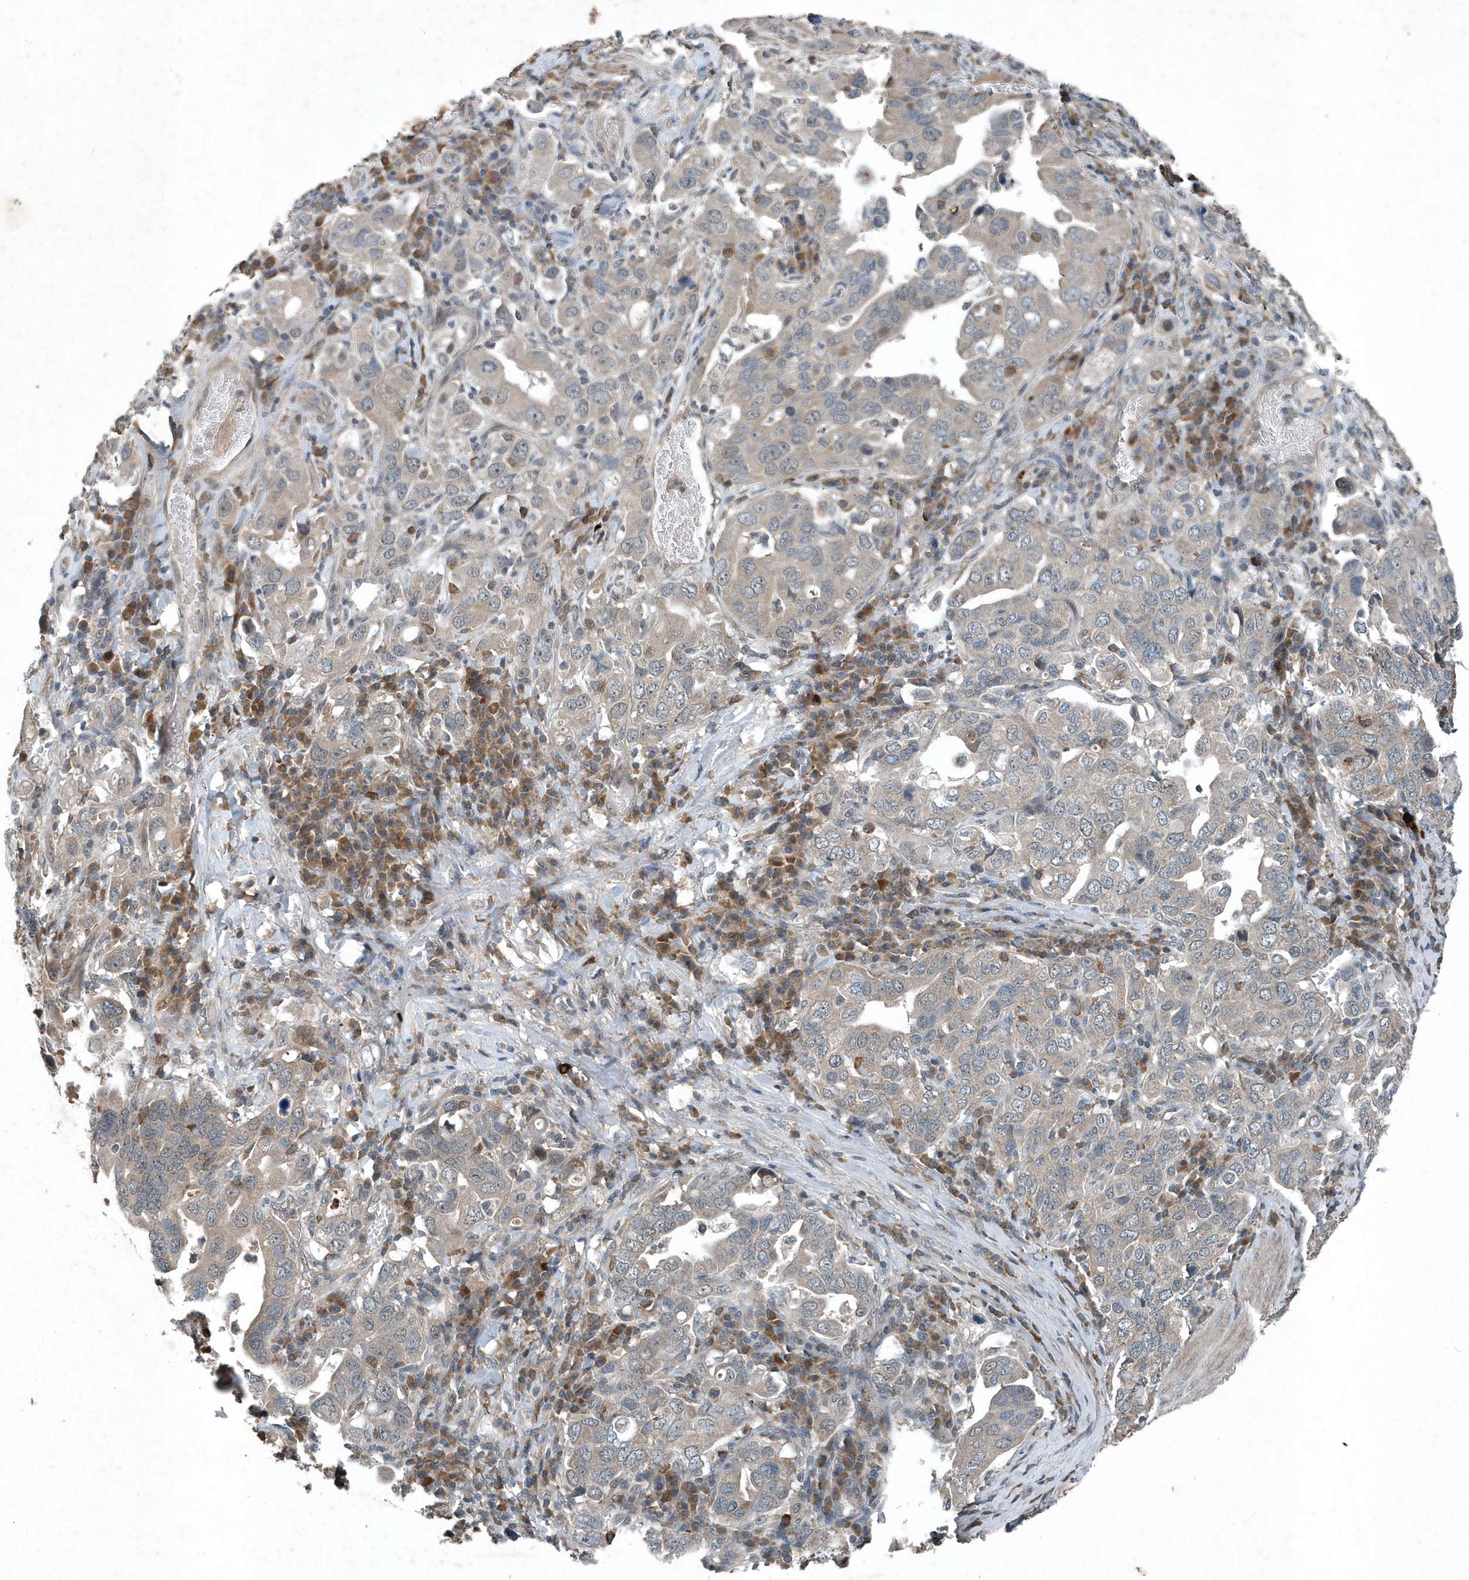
{"staining": {"intensity": "weak", "quantity": "<25%", "location": "cytoplasmic/membranous"}, "tissue": "stomach cancer", "cell_type": "Tumor cells", "image_type": "cancer", "snomed": [{"axis": "morphology", "description": "Adenocarcinoma, NOS"}, {"axis": "topography", "description": "Stomach, upper"}], "caption": "This is an IHC photomicrograph of adenocarcinoma (stomach). There is no expression in tumor cells.", "gene": "SCFD2", "patient": {"sex": "male", "age": 62}}